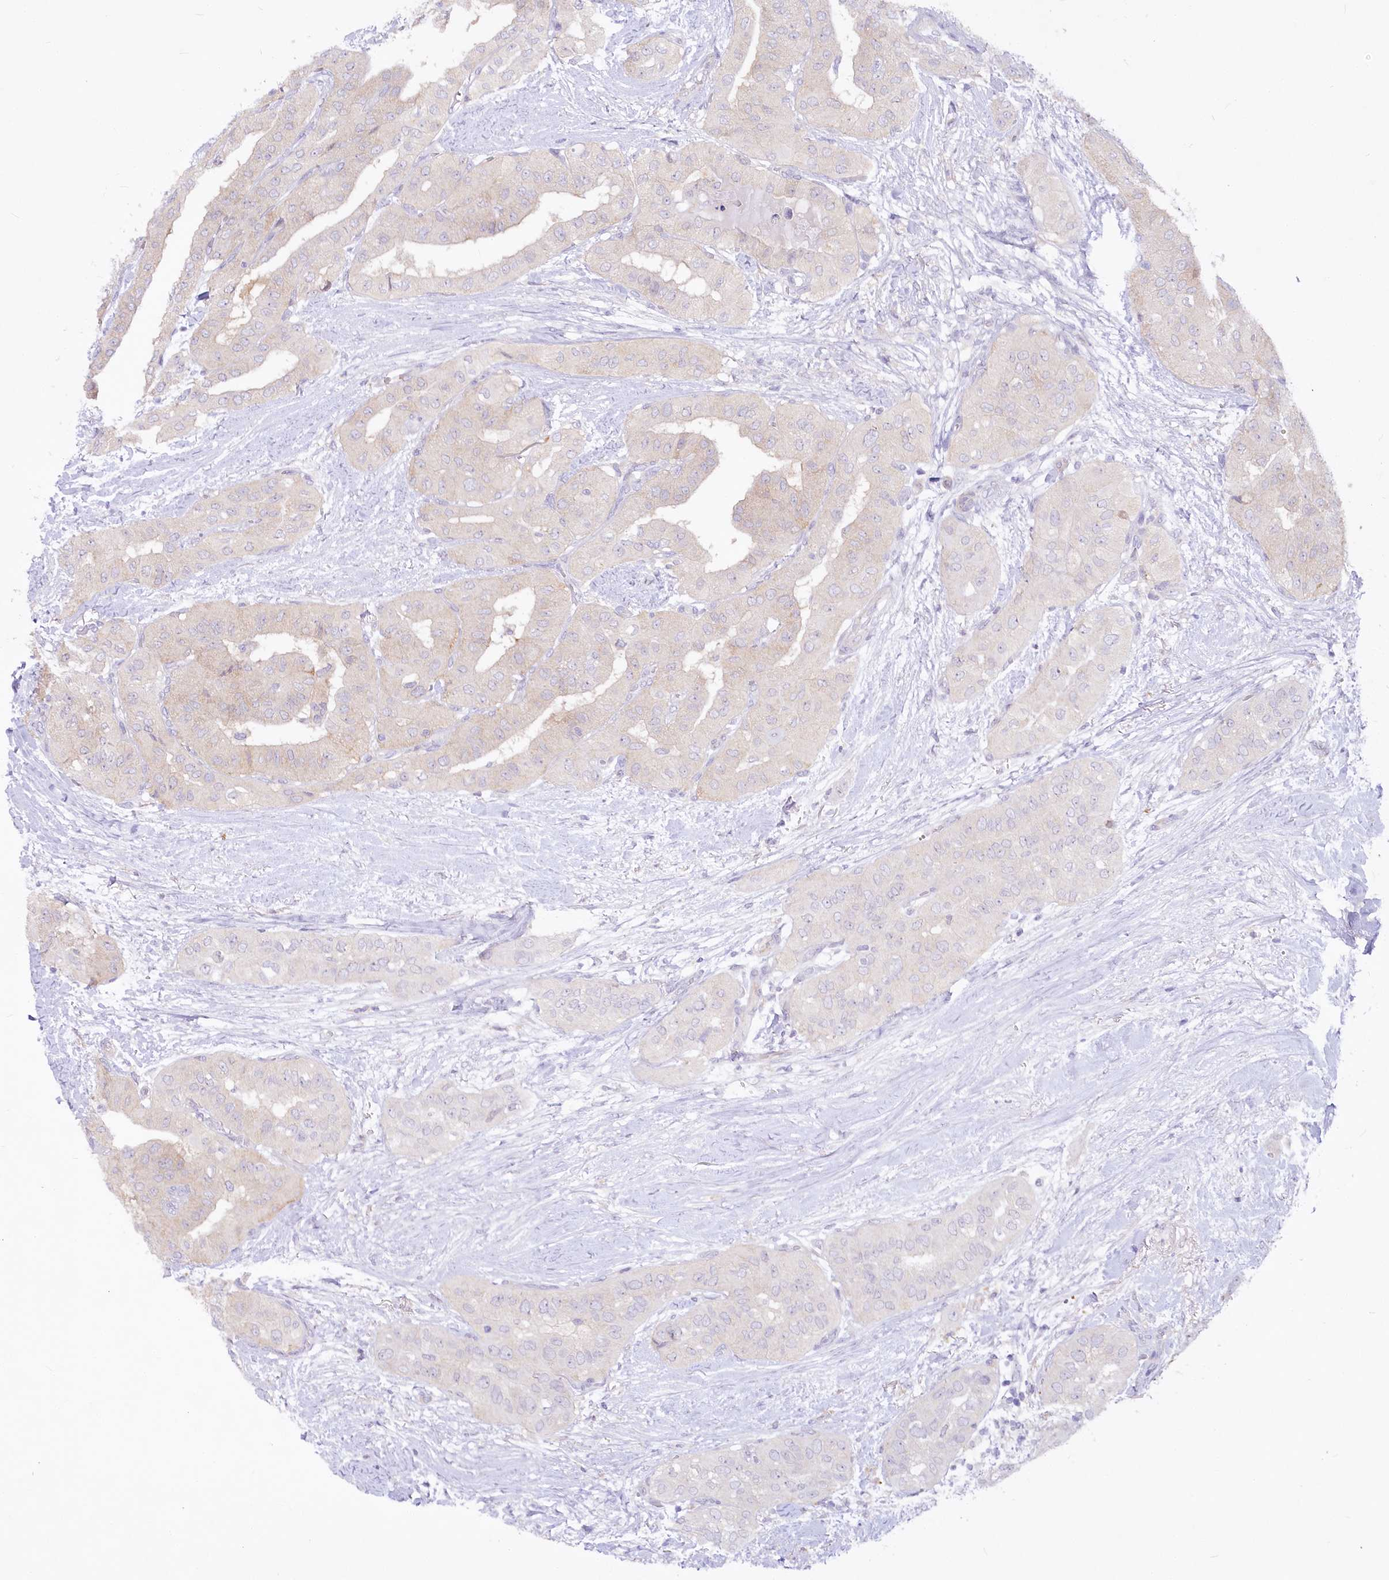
{"staining": {"intensity": "weak", "quantity": "<25%", "location": "cytoplasmic/membranous"}, "tissue": "thyroid cancer", "cell_type": "Tumor cells", "image_type": "cancer", "snomed": [{"axis": "morphology", "description": "Papillary adenocarcinoma, NOS"}, {"axis": "topography", "description": "Thyroid gland"}], "caption": "DAB immunohistochemical staining of human thyroid papillary adenocarcinoma displays no significant expression in tumor cells.", "gene": "EFHC2", "patient": {"sex": "female", "age": 59}}